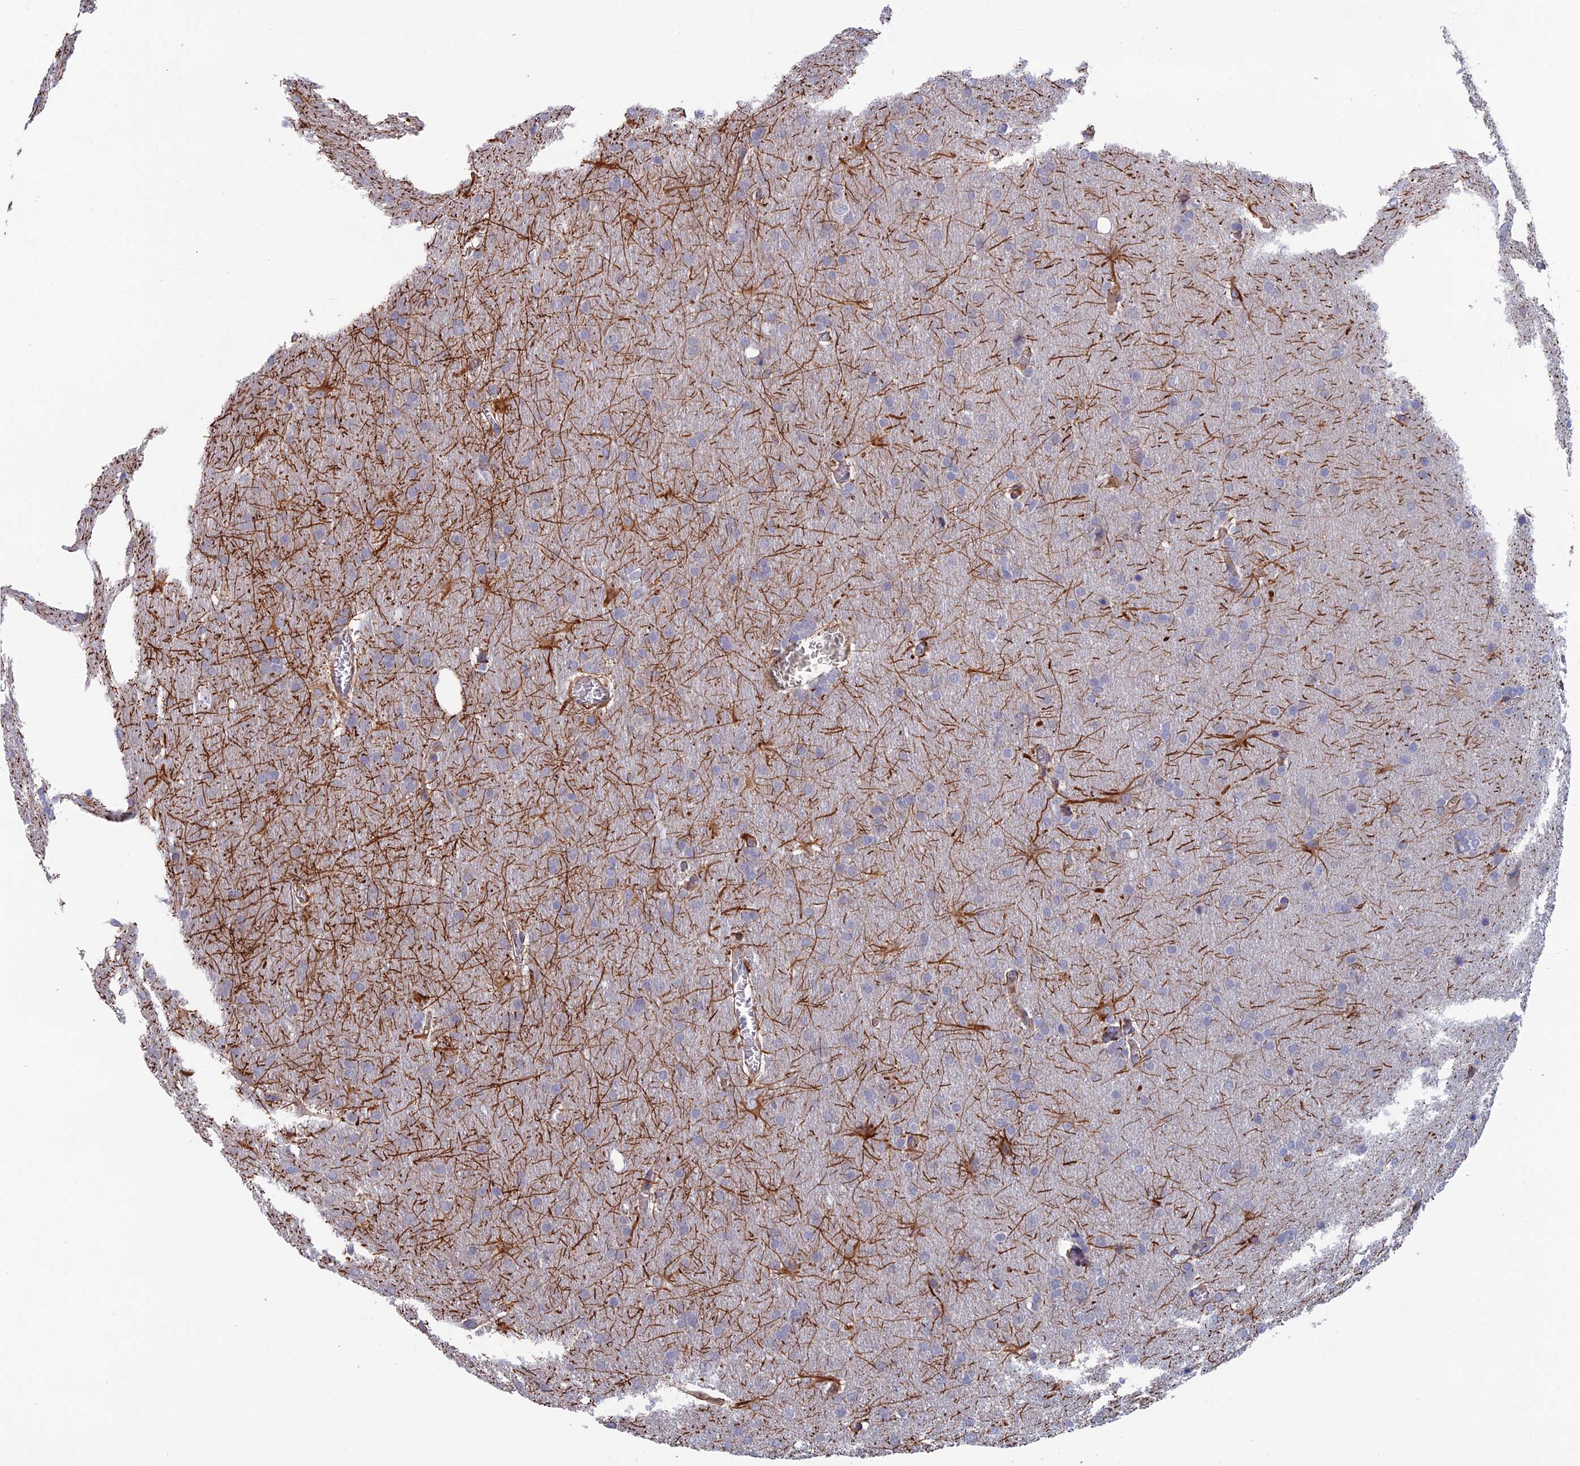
{"staining": {"intensity": "negative", "quantity": "none", "location": "none"}, "tissue": "glioma", "cell_type": "Tumor cells", "image_type": "cancer", "snomed": [{"axis": "morphology", "description": "Glioma, malignant, Low grade"}, {"axis": "topography", "description": "Brain"}], "caption": "IHC image of low-grade glioma (malignant) stained for a protein (brown), which demonstrates no staining in tumor cells.", "gene": "USP37", "patient": {"sex": "female", "age": 32}}